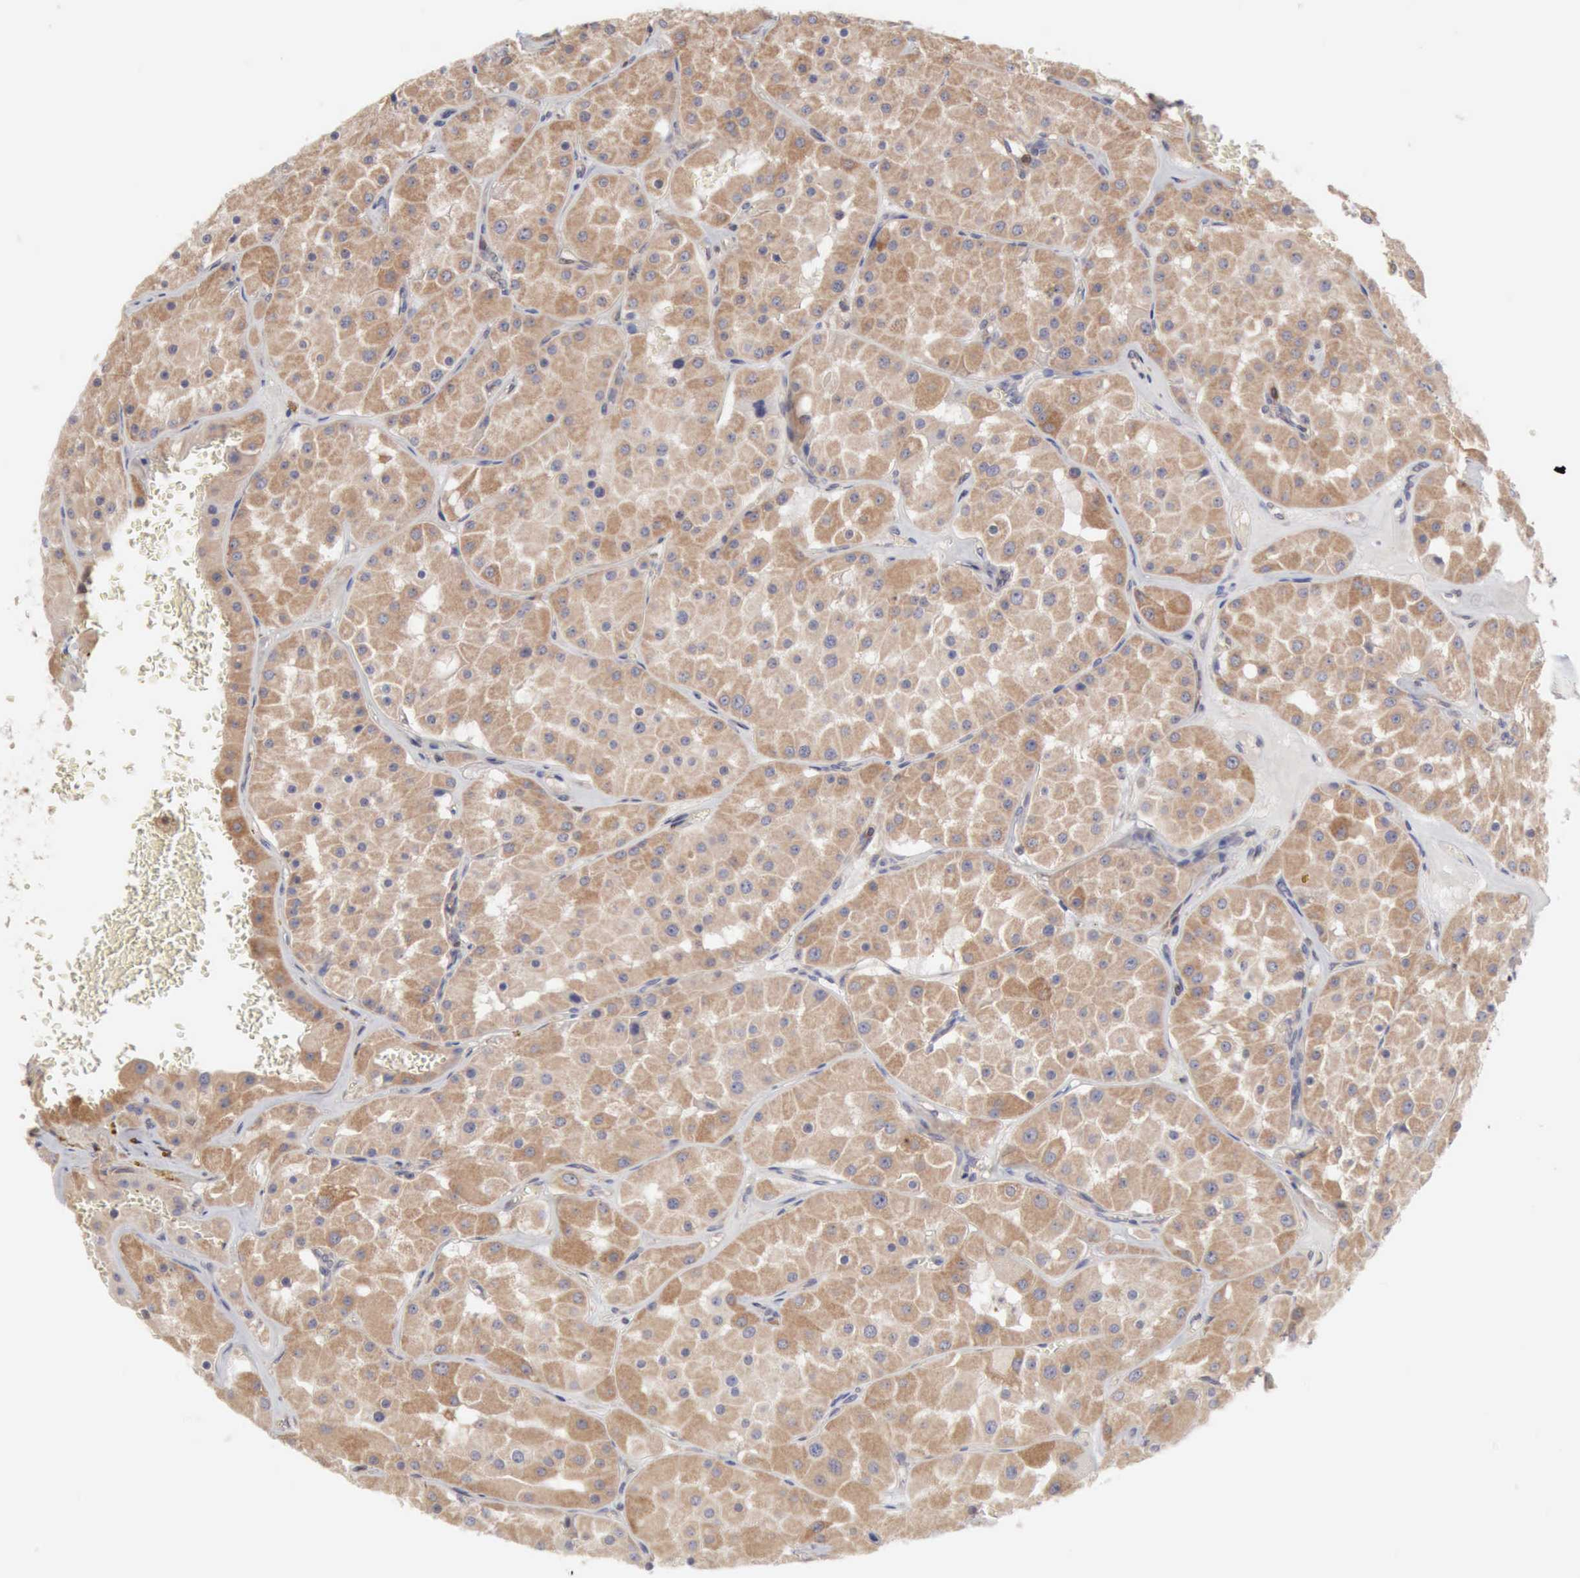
{"staining": {"intensity": "moderate", "quantity": ">75%", "location": "cytoplasmic/membranous"}, "tissue": "renal cancer", "cell_type": "Tumor cells", "image_type": "cancer", "snomed": [{"axis": "morphology", "description": "Adenocarcinoma, uncertain malignant potential"}, {"axis": "topography", "description": "Kidney"}], "caption": "Immunohistochemistry of adenocarcinoma,  uncertain malignant potential (renal) shows medium levels of moderate cytoplasmic/membranous staining in approximately >75% of tumor cells.", "gene": "APOL2", "patient": {"sex": "male", "age": 63}}